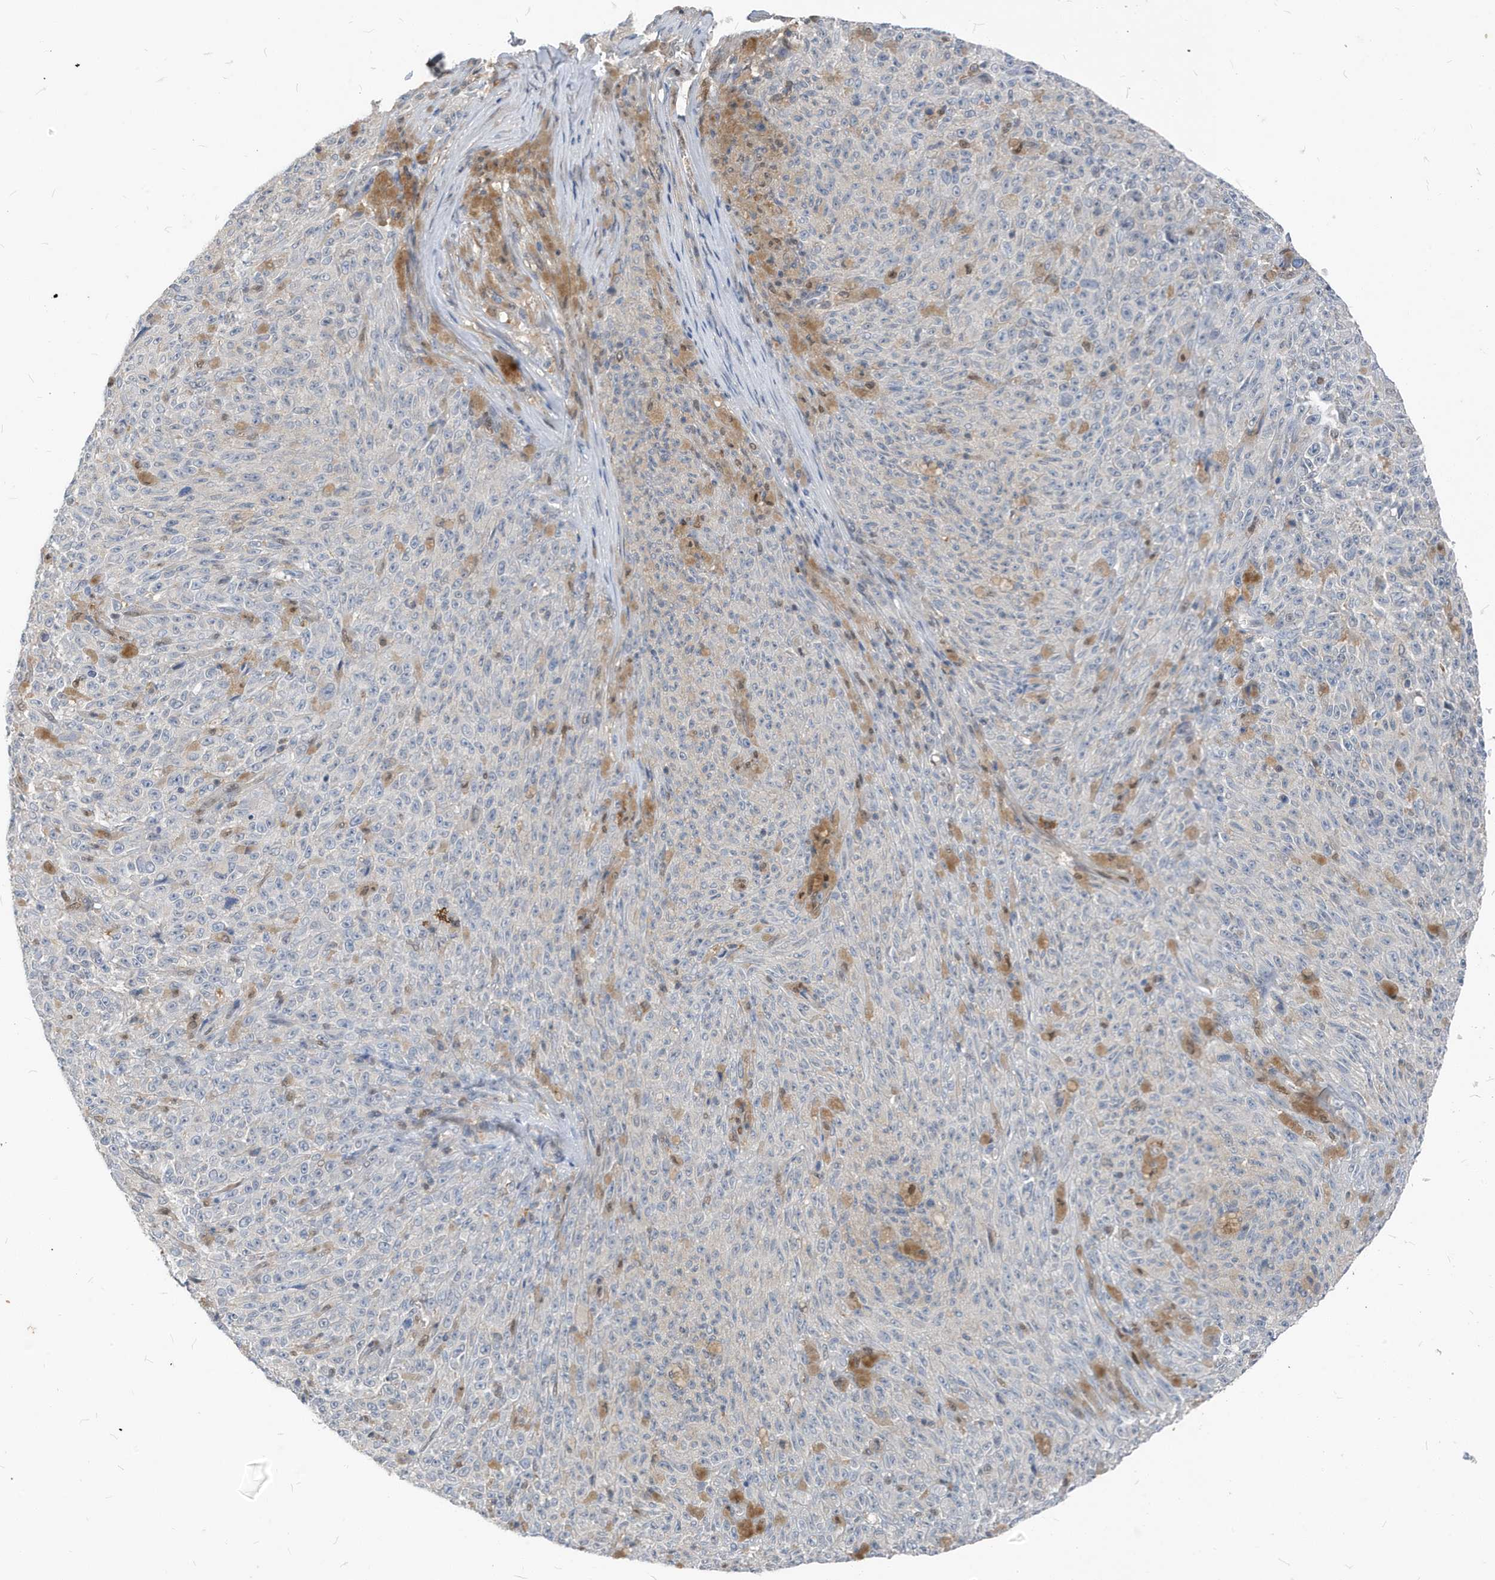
{"staining": {"intensity": "negative", "quantity": "none", "location": "none"}, "tissue": "melanoma", "cell_type": "Tumor cells", "image_type": "cancer", "snomed": [{"axis": "morphology", "description": "Malignant melanoma, NOS"}, {"axis": "topography", "description": "Skin"}], "caption": "The image displays no significant expression in tumor cells of malignant melanoma.", "gene": "NCOA7", "patient": {"sex": "female", "age": 82}}